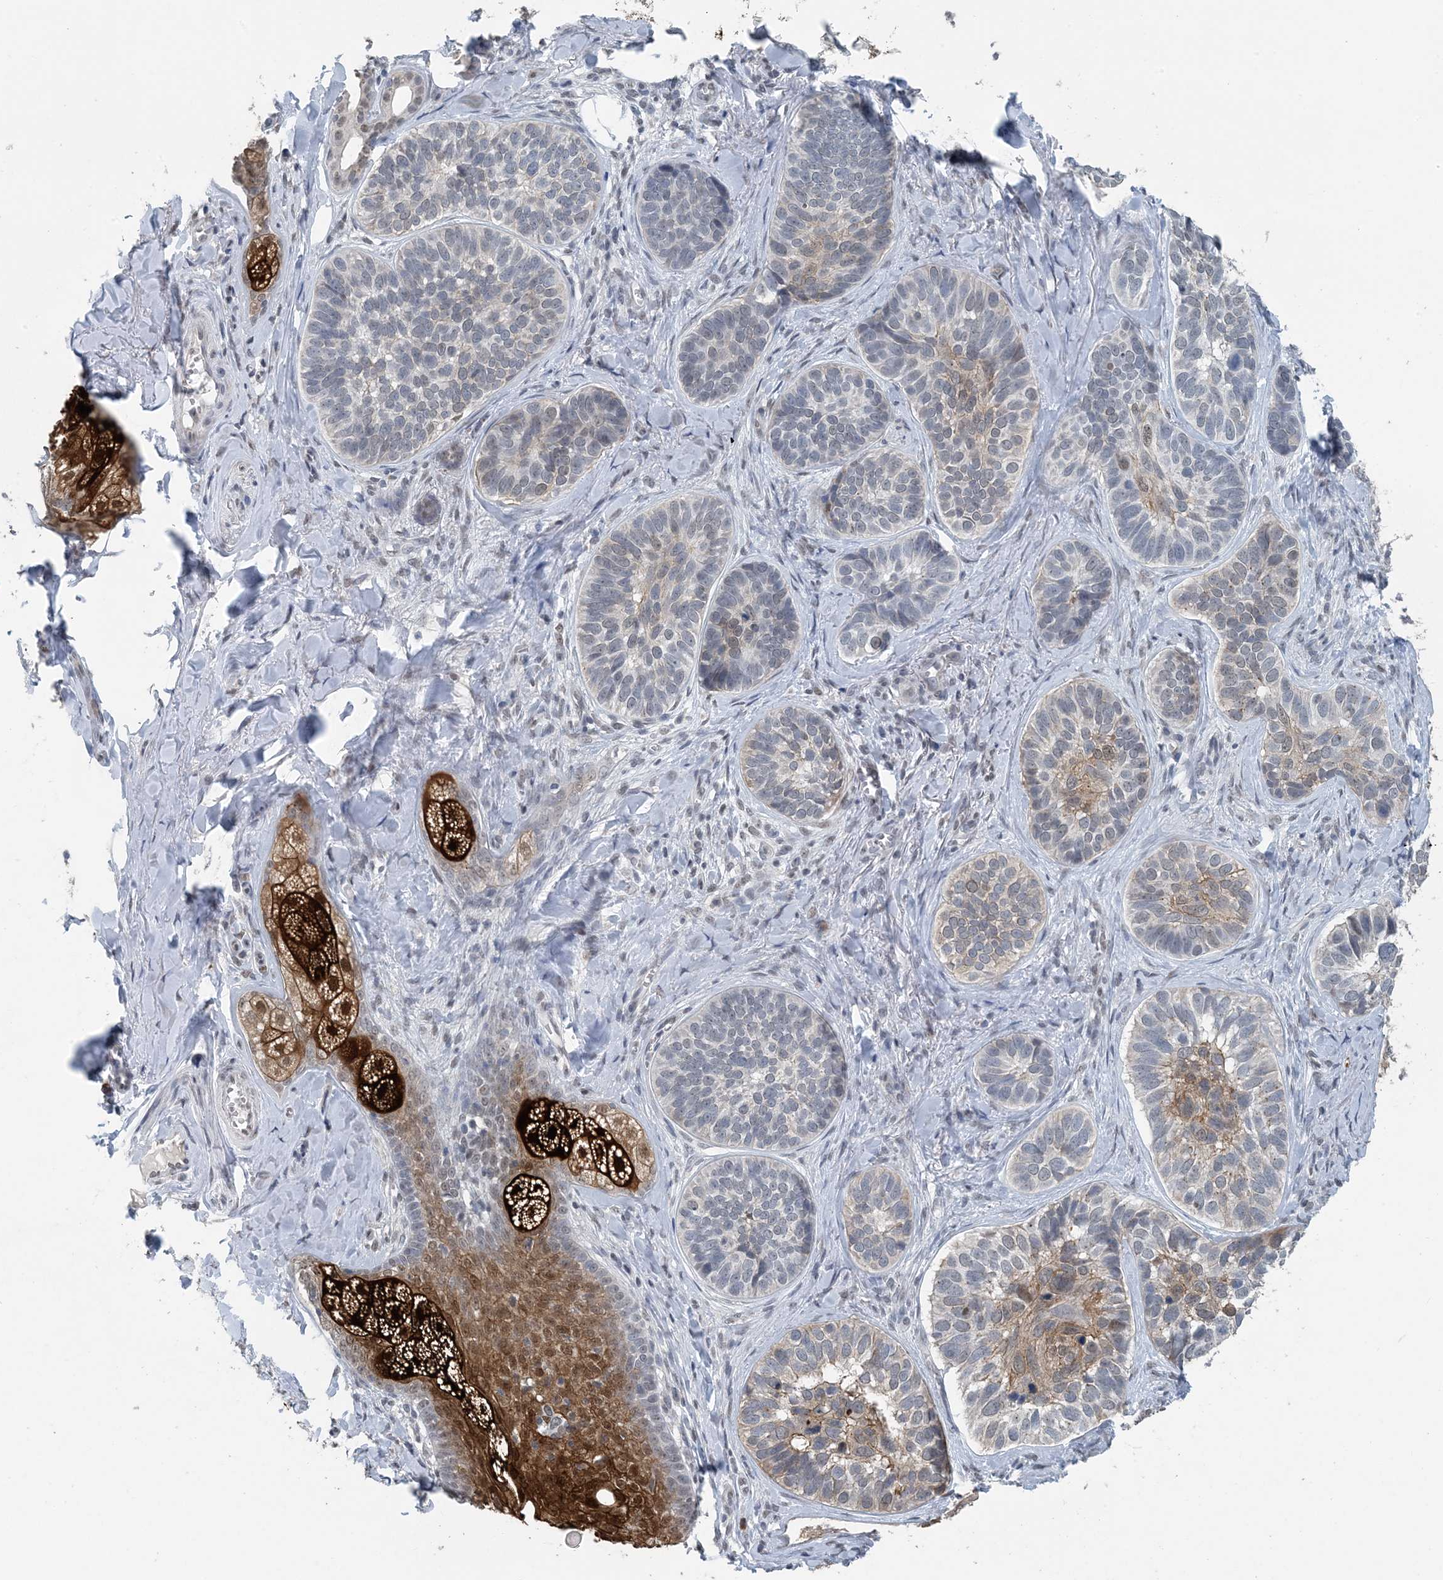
{"staining": {"intensity": "weak", "quantity": "<25%", "location": "cytoplasmic/membranous"}, "tissue": "skin cancer", "cell_type": "Tumor cells", "image_type": "cancer", "snomed": [{"axis": "morphology", "description": "Basal cell carcinoma"}, {"axis": "topography", "description": "Skin"}], "caption": "High magnification brightfield microscopy of skin cancer (basal cell carcinoma) stained with DAB (brown) and counterstained with hematoxylin (blue): tumor cells show no significant staining.", "gene": "MBD2", "patient": {"sex": "male", "age": 62}}